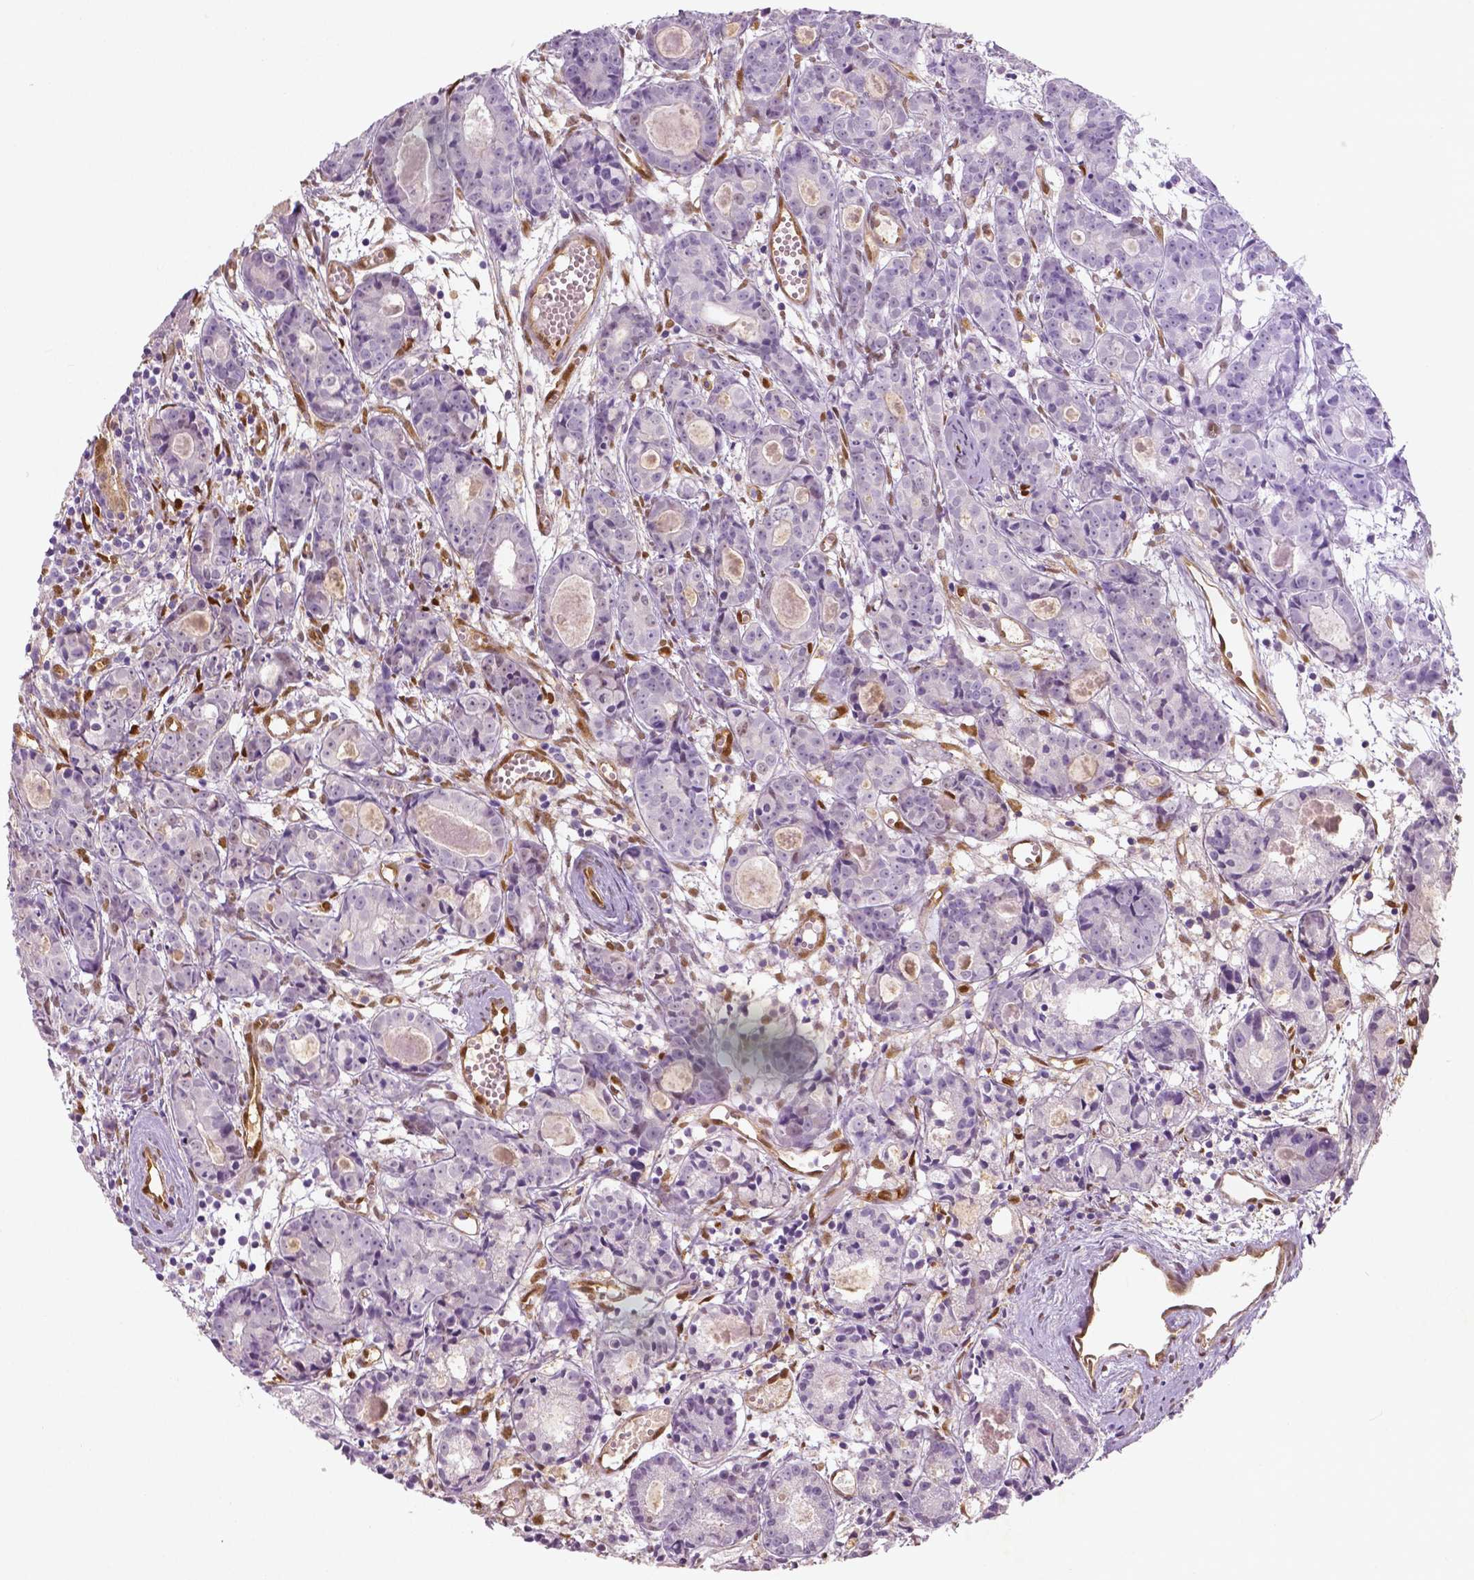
{"staining": {"intensity": "negative", "quantity": "none", "location": "none"}, "tissue": "prostate cancer", "cell_type": "Tumor cells", "image_type": "cancer", "snomed": [{"axis": "morphology", "description": "Adenocarcinoma, Medium grade"}, {"axis": "topography", "description": "Prostate"}], "caption": "The micrograph shows no significant expression in tumor cells of prostate adenocarcinoma (medium-grade).", "gene": "WWTR1", "patient": {"sex": "male", "age": 74}}